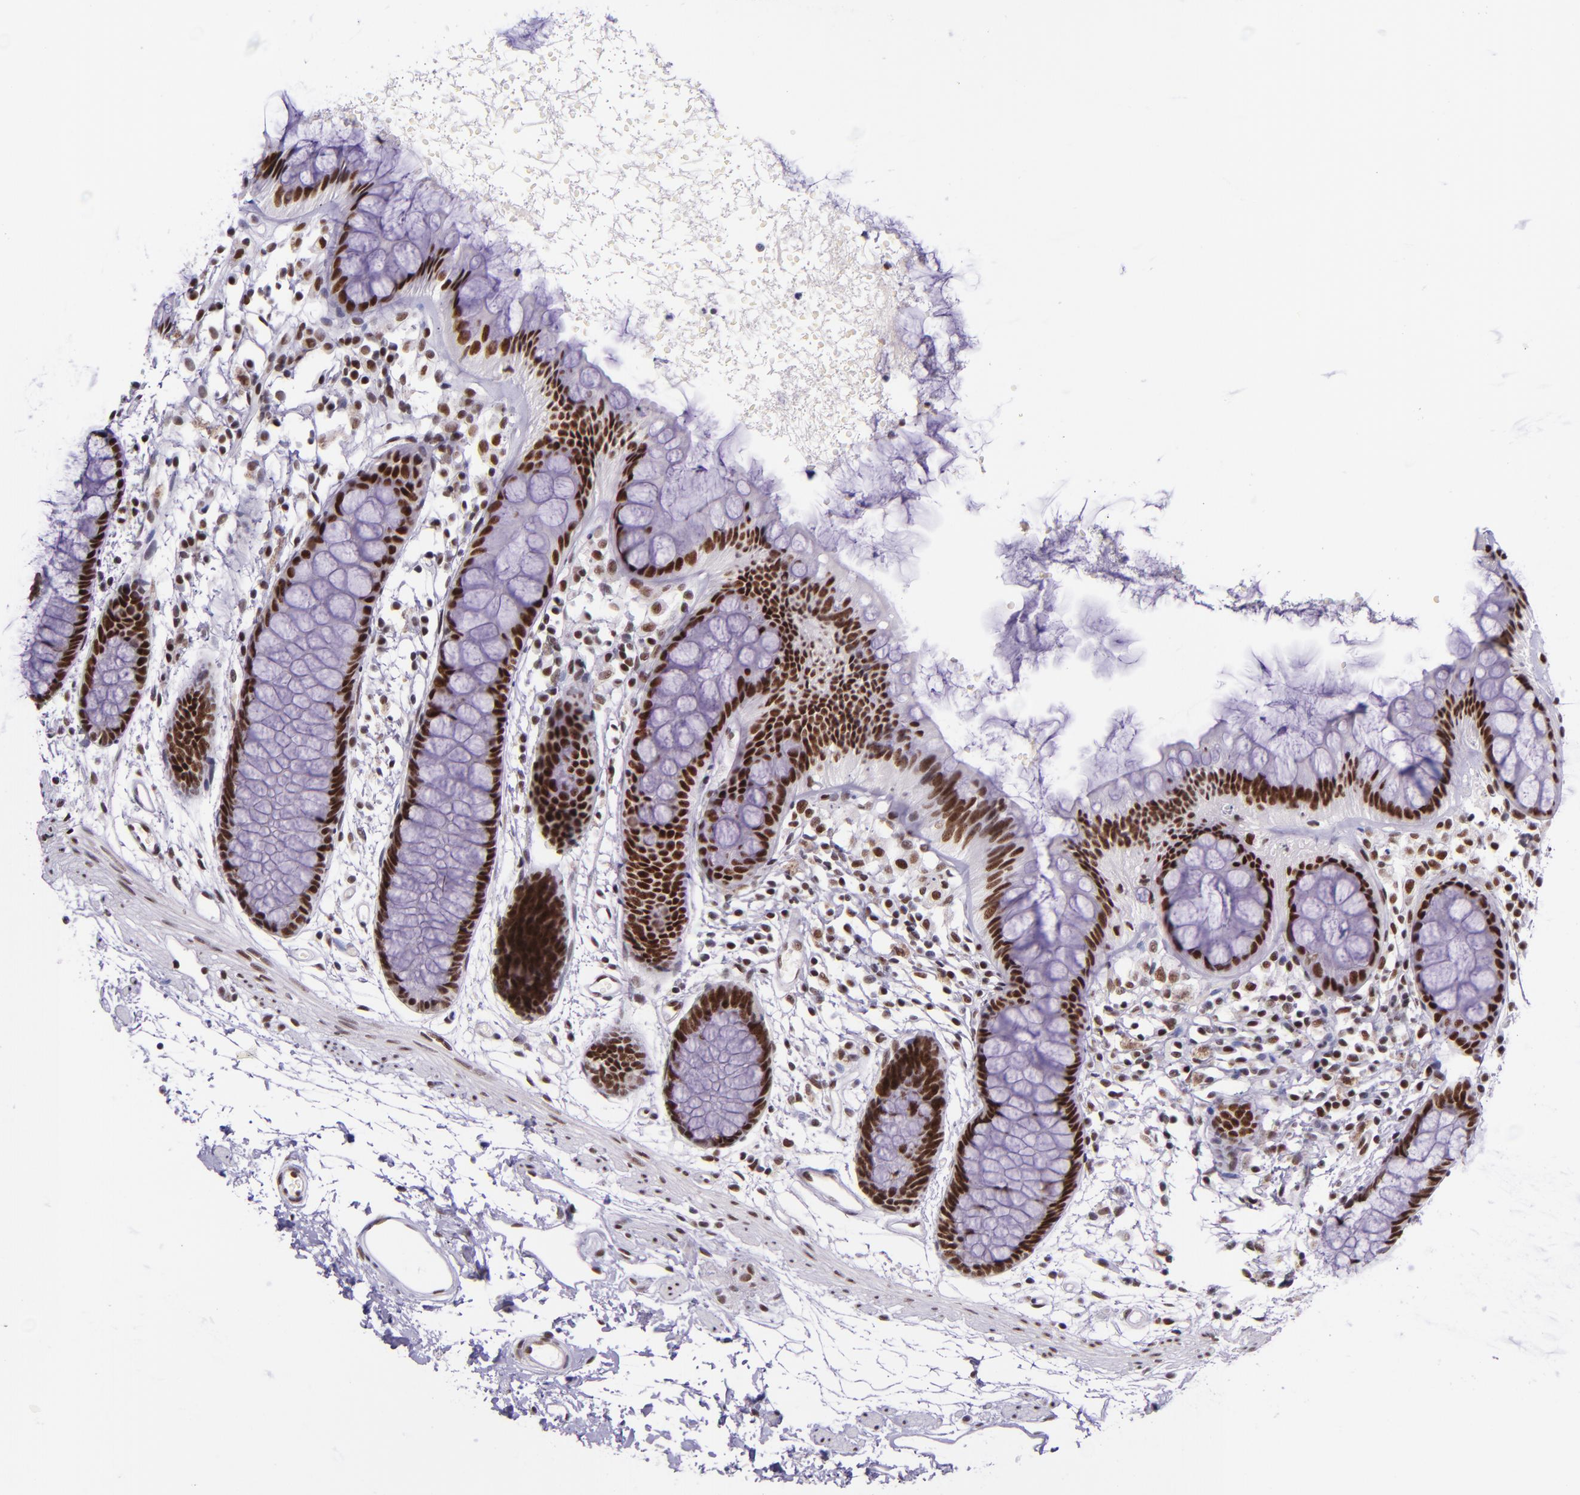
{"staining": {"intensity": "strong", "quantity": ">75%", "location": "nuclear"}, "tissue": "rectum", "cell_type": "Glandular cells", "image_type": "normal", "snomed": [{"axis": "morphology", "description": "Normal tissue, NOS"}, {"axis": "topography", "description": "Rectum"}], "caption": "Protein staining demonstrates strong nuclear positivity in about >75% of glandular cells in normal rectum.", "gene": "GPKOW", "patient": {"sex": "female", "age": 66}}